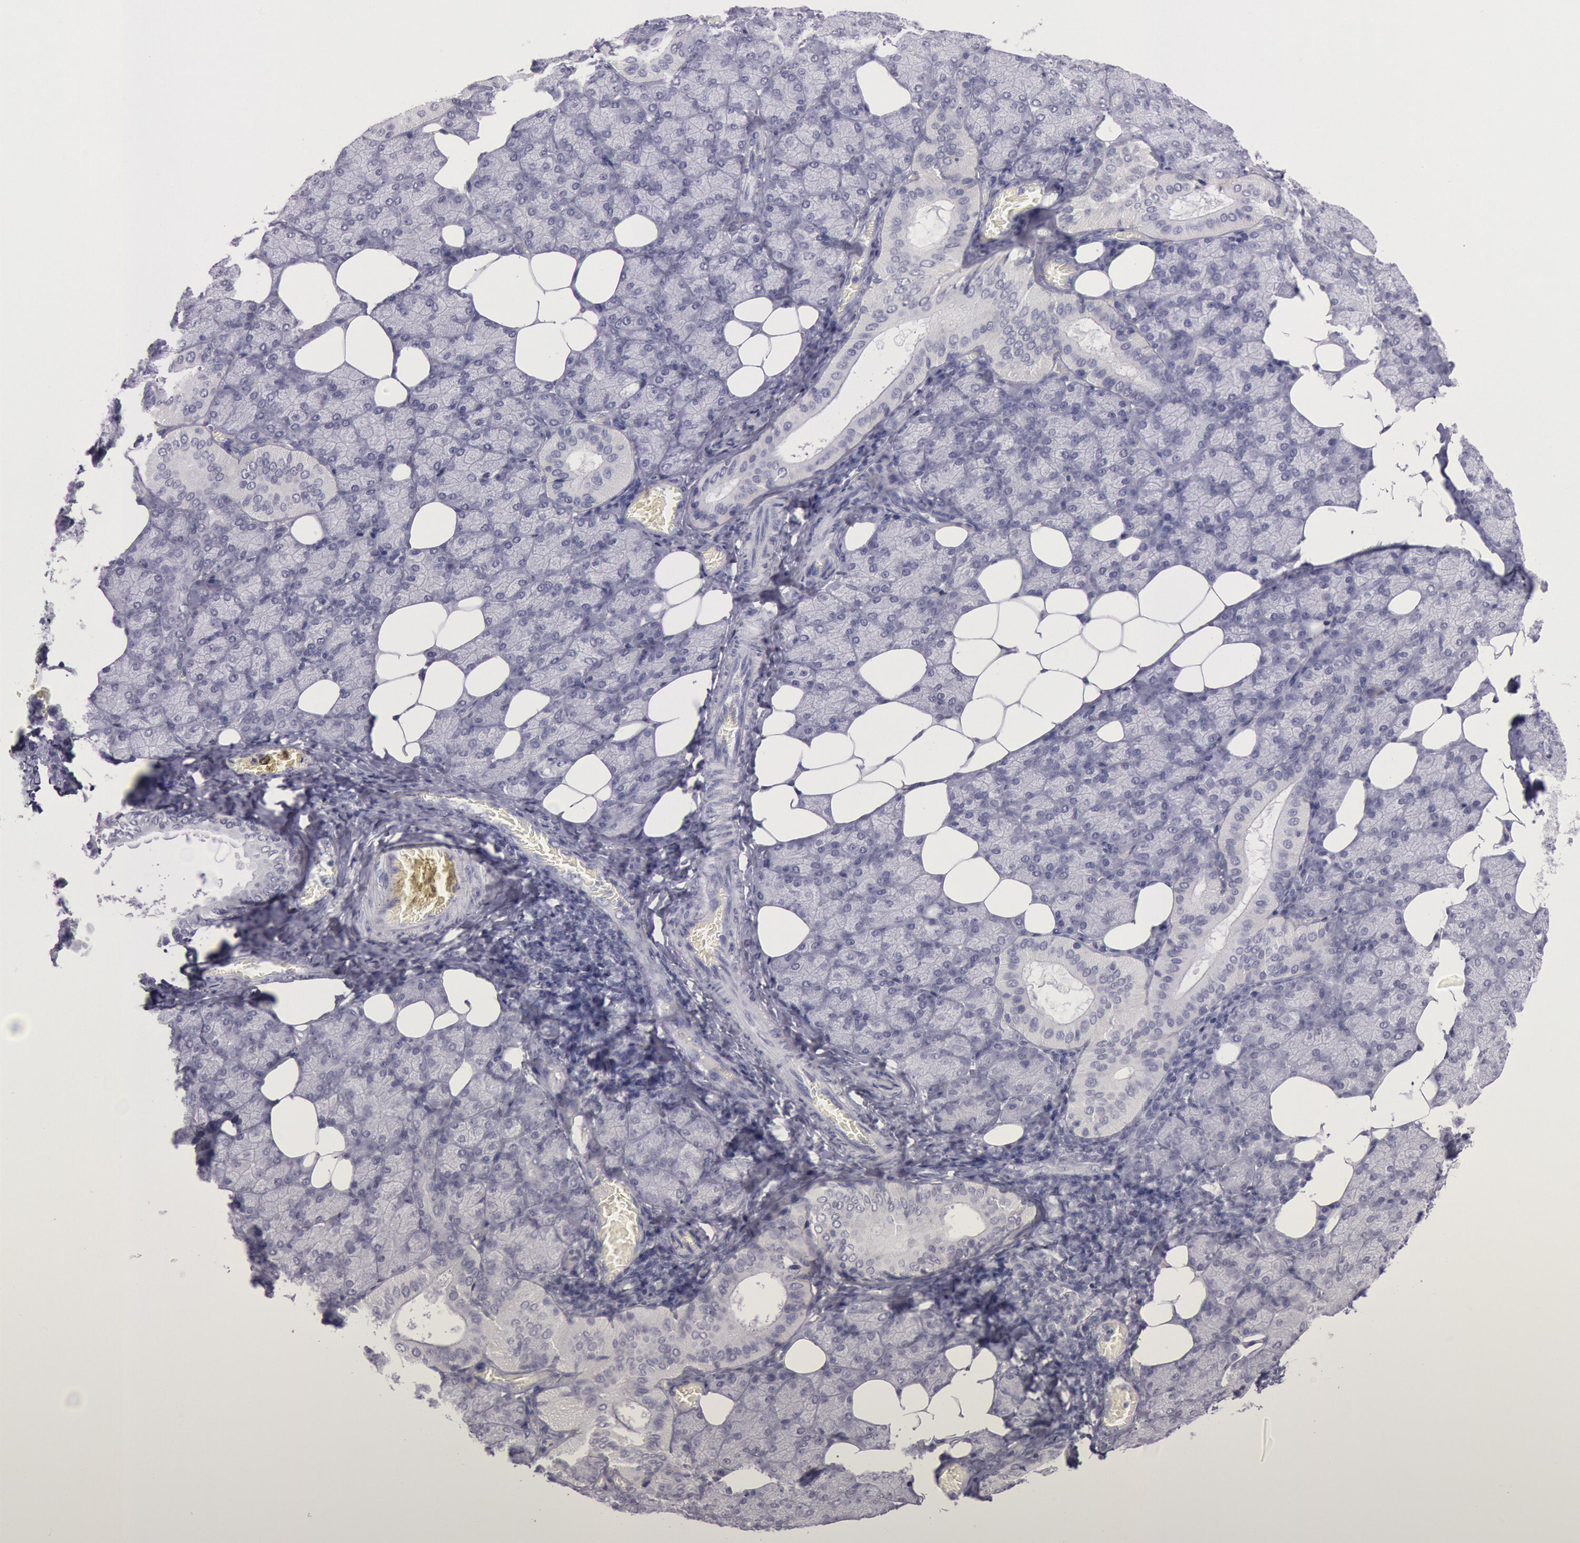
{"staining": {"intensity": "negative", "quantity": "none", "location": "none"}, "tissue": "salivary gland", "cell_type": "Glandular cells", "image_type": "normal", "snomed": [{"axis": "morphology", "description": "Normal tissue, NOS"}, {"axis": "topography", "description": "Lymph node"}, {"axis": "topography", "description": "Salivary gland"}], "caption": "Protein analysis of unremarkable salivary gland displays no significant expression in glandular cells.", "gene": "EGFR", "patient": {"sex": "male", "age": 8}}